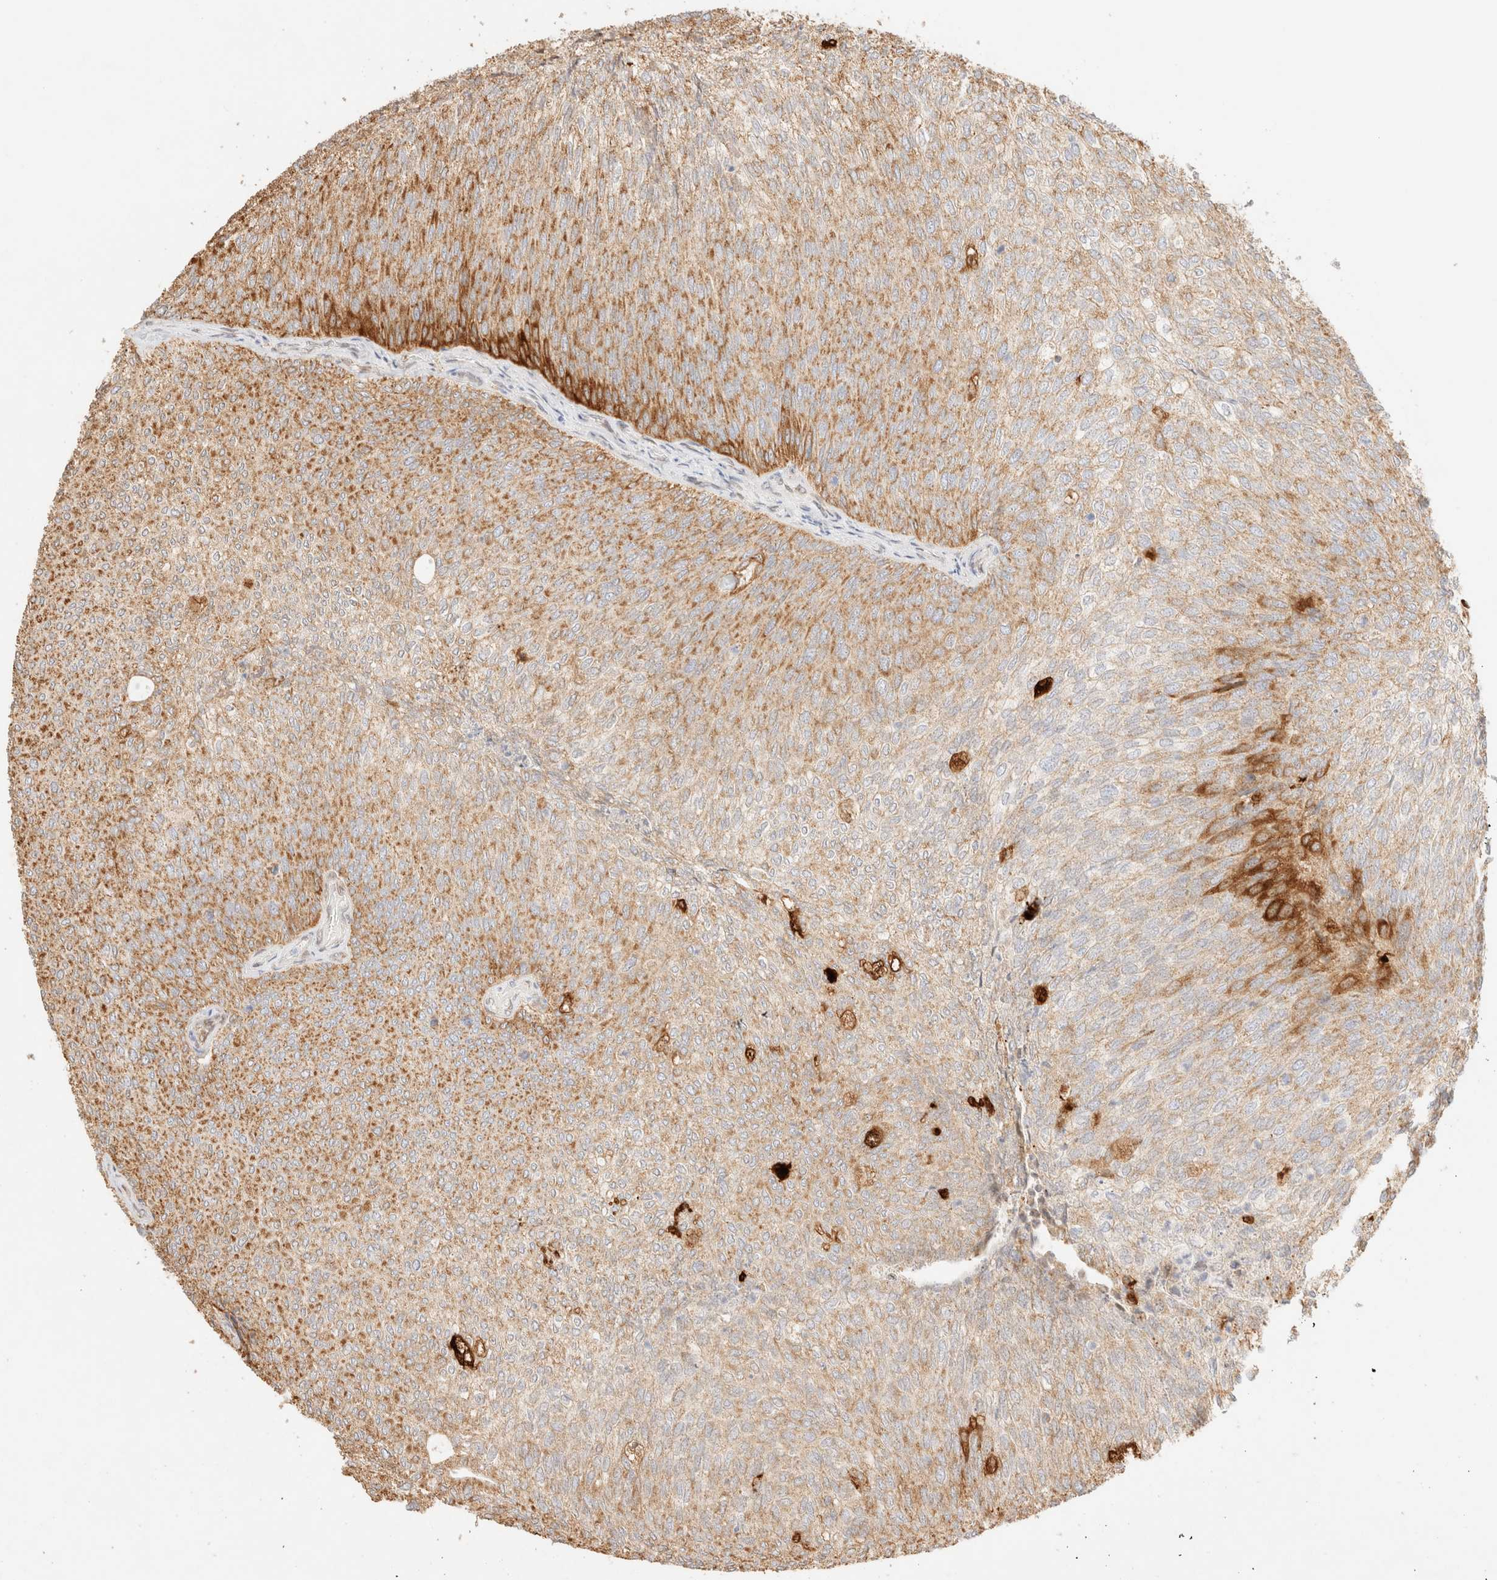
{"staining": {"intensity": "moderate", "quantity": ">75%", "location": "cytoplasmic/membranous"}, "tissue": "urothelial cancer", "cell_type": "Tumor cells", "image_type": "cancer", "snomed": [{"axis": "morphology", "description": "Urothelial carcinoma, Low grade"}, {"axis": "topography", "description": "Urinary bladder"}], "caption": "DAB (3,3'-diaminobenzidine) immunohistochemical staining of urothelial carcinoma (low-grade) exhibits moderate cytoplasmic/membranous protein staining in approximately >75% of tumor cells.", "gene": "TACO1", "patient": {"sex": "female", "age": 79}}